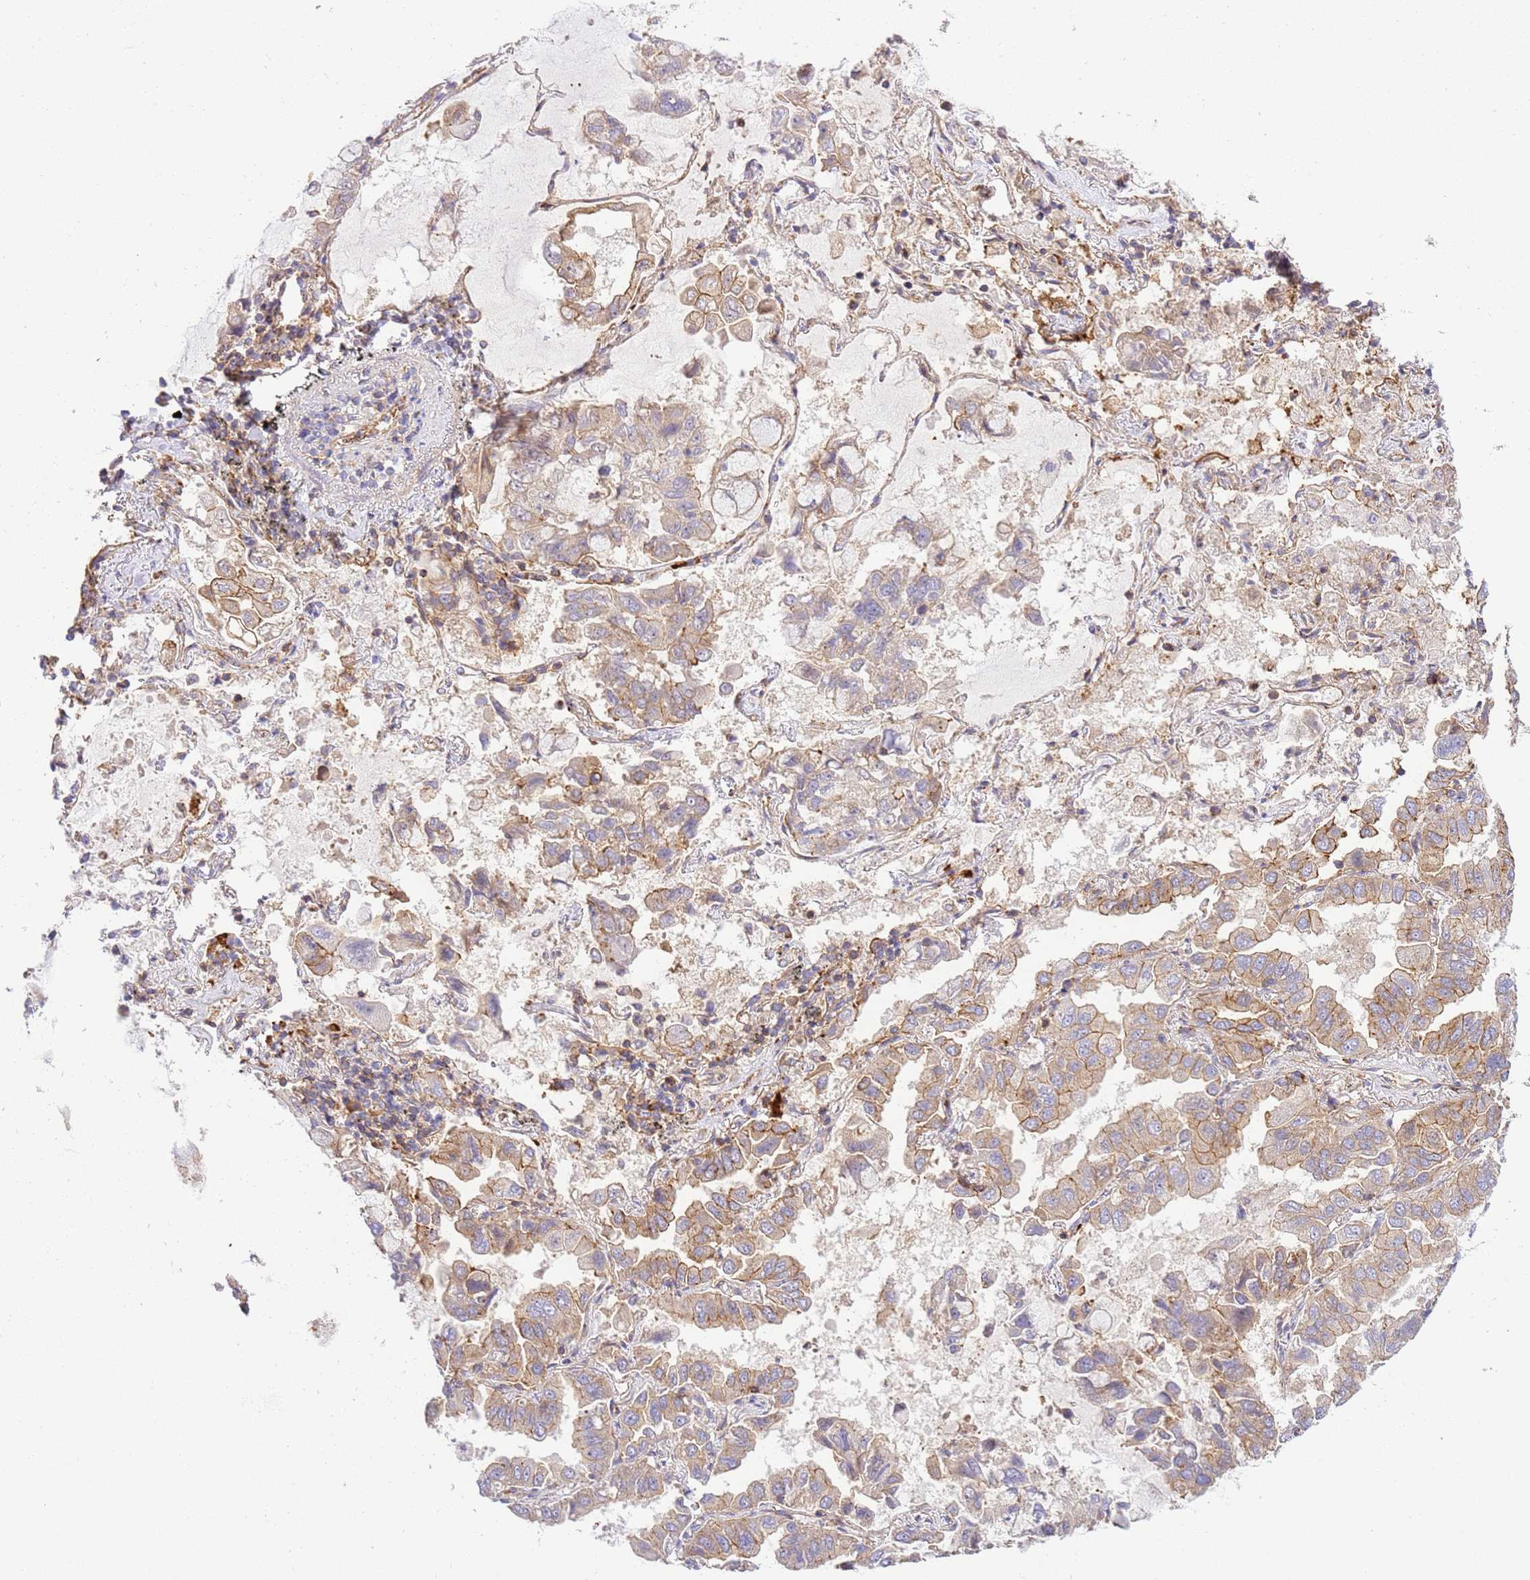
{"staining": {"intensity": "weak", "quantity": "25%-75%", "location": "cytoplasmic/membranous"}, "tissue": "lung cancer", "cell_type": "Tumor cells", "image_type": "cancer", "snomed": [{"axis": "morphology", "description": "Adenocarcinoma, NOS"}, {"axis": "topography", "description": "Lung"}], "caption": "Lung cancer (adenocarcinoma) stained with immunohistochemistry (IHC) shows weak cytoplasmic/membranous staining in approximately 25%-75% of tumor cells.", "gene": "EFCAB8", "patient": {"sex": "male", "age": 64}}